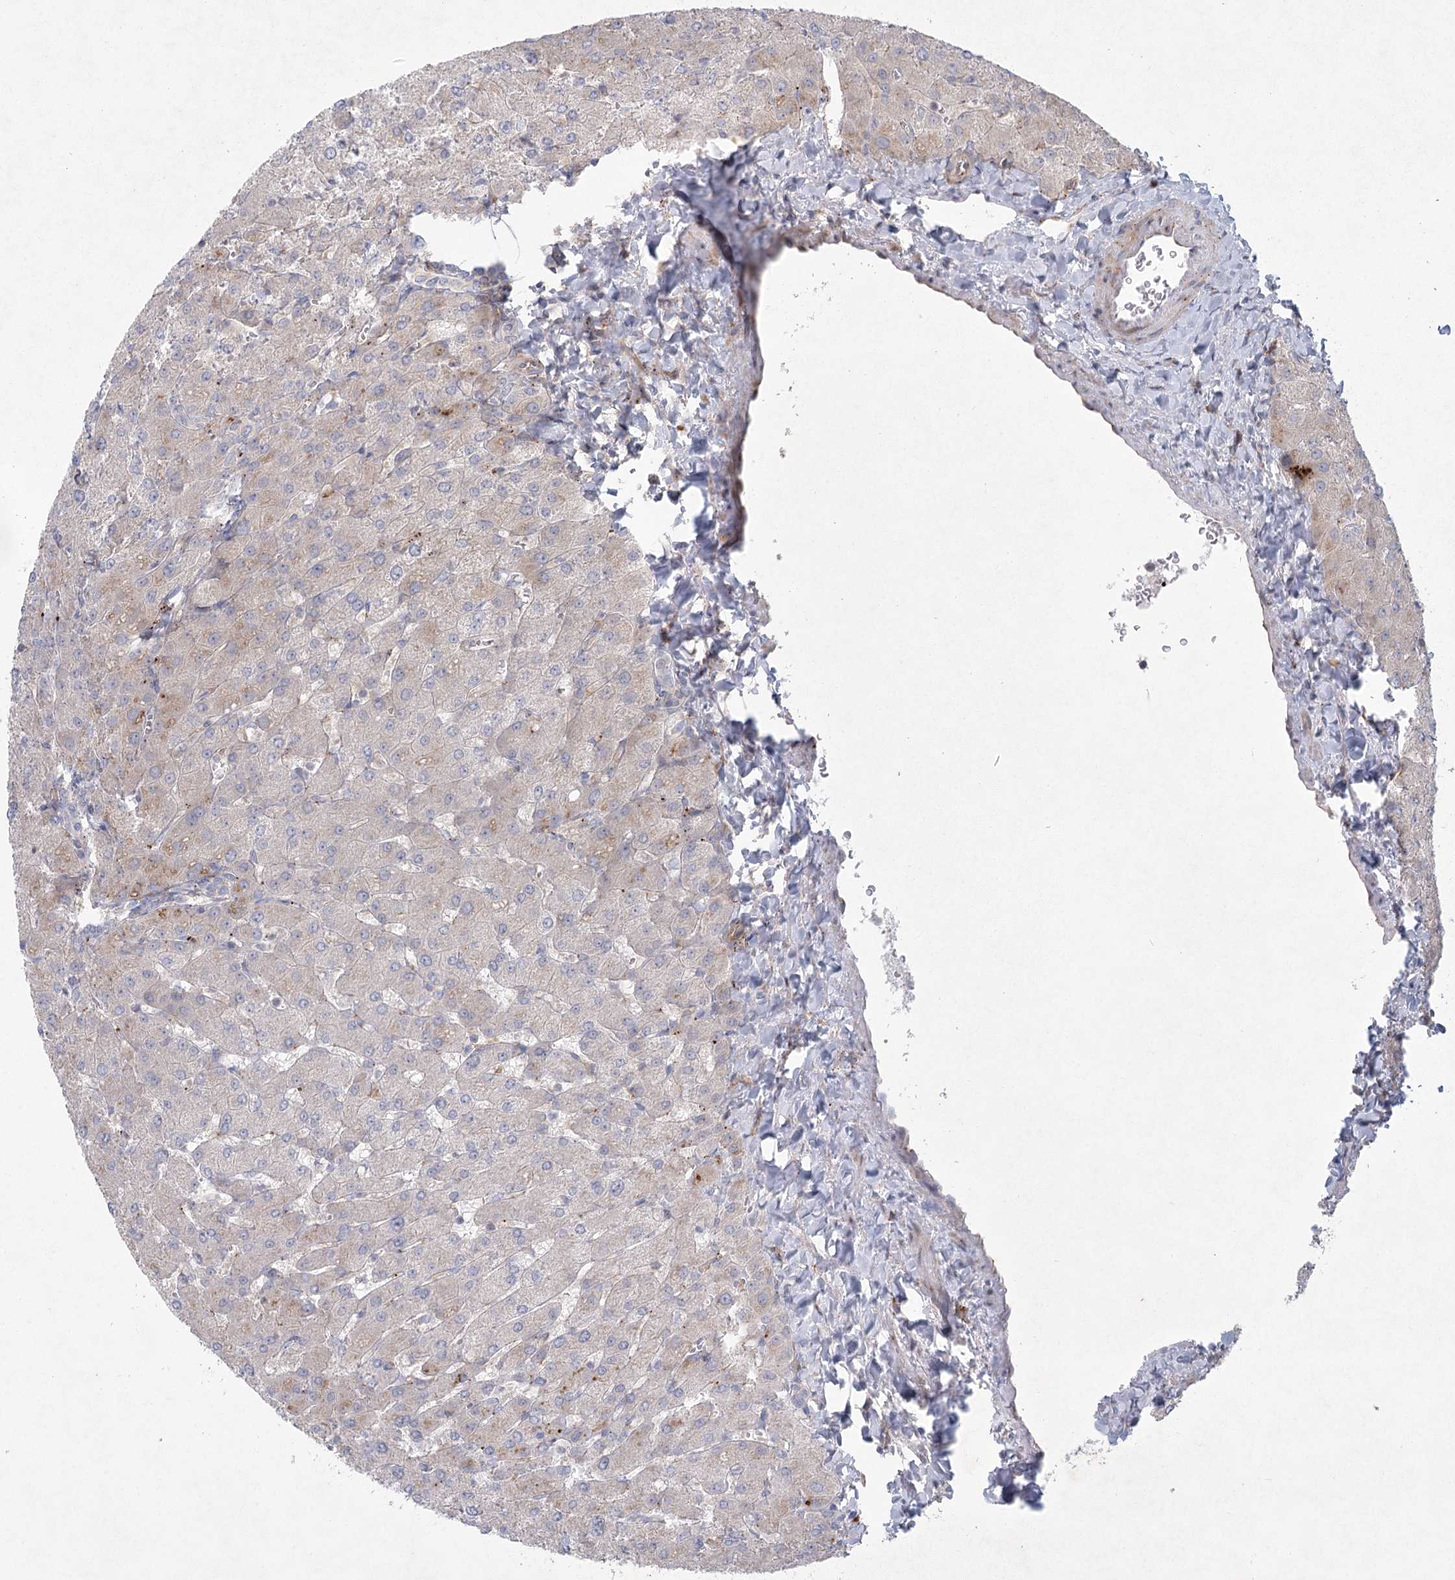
{"staining": {"intensity": "negative", "quantity": "none", "location": "none"}, "tissue": "liver", "cell_type": "Cholangiocytes", "image_type": "normal", "snomed": [{"axis": "morphology", "description": "Normal tissue, NOS"}, {"axis": "topography", "description": "Liver"}], "caption": "Micrograph shows no protein staining in cholangiocytes of normal liver.", "gene": "FAM110C", "patient": {"sex": "male", "age": 55}}